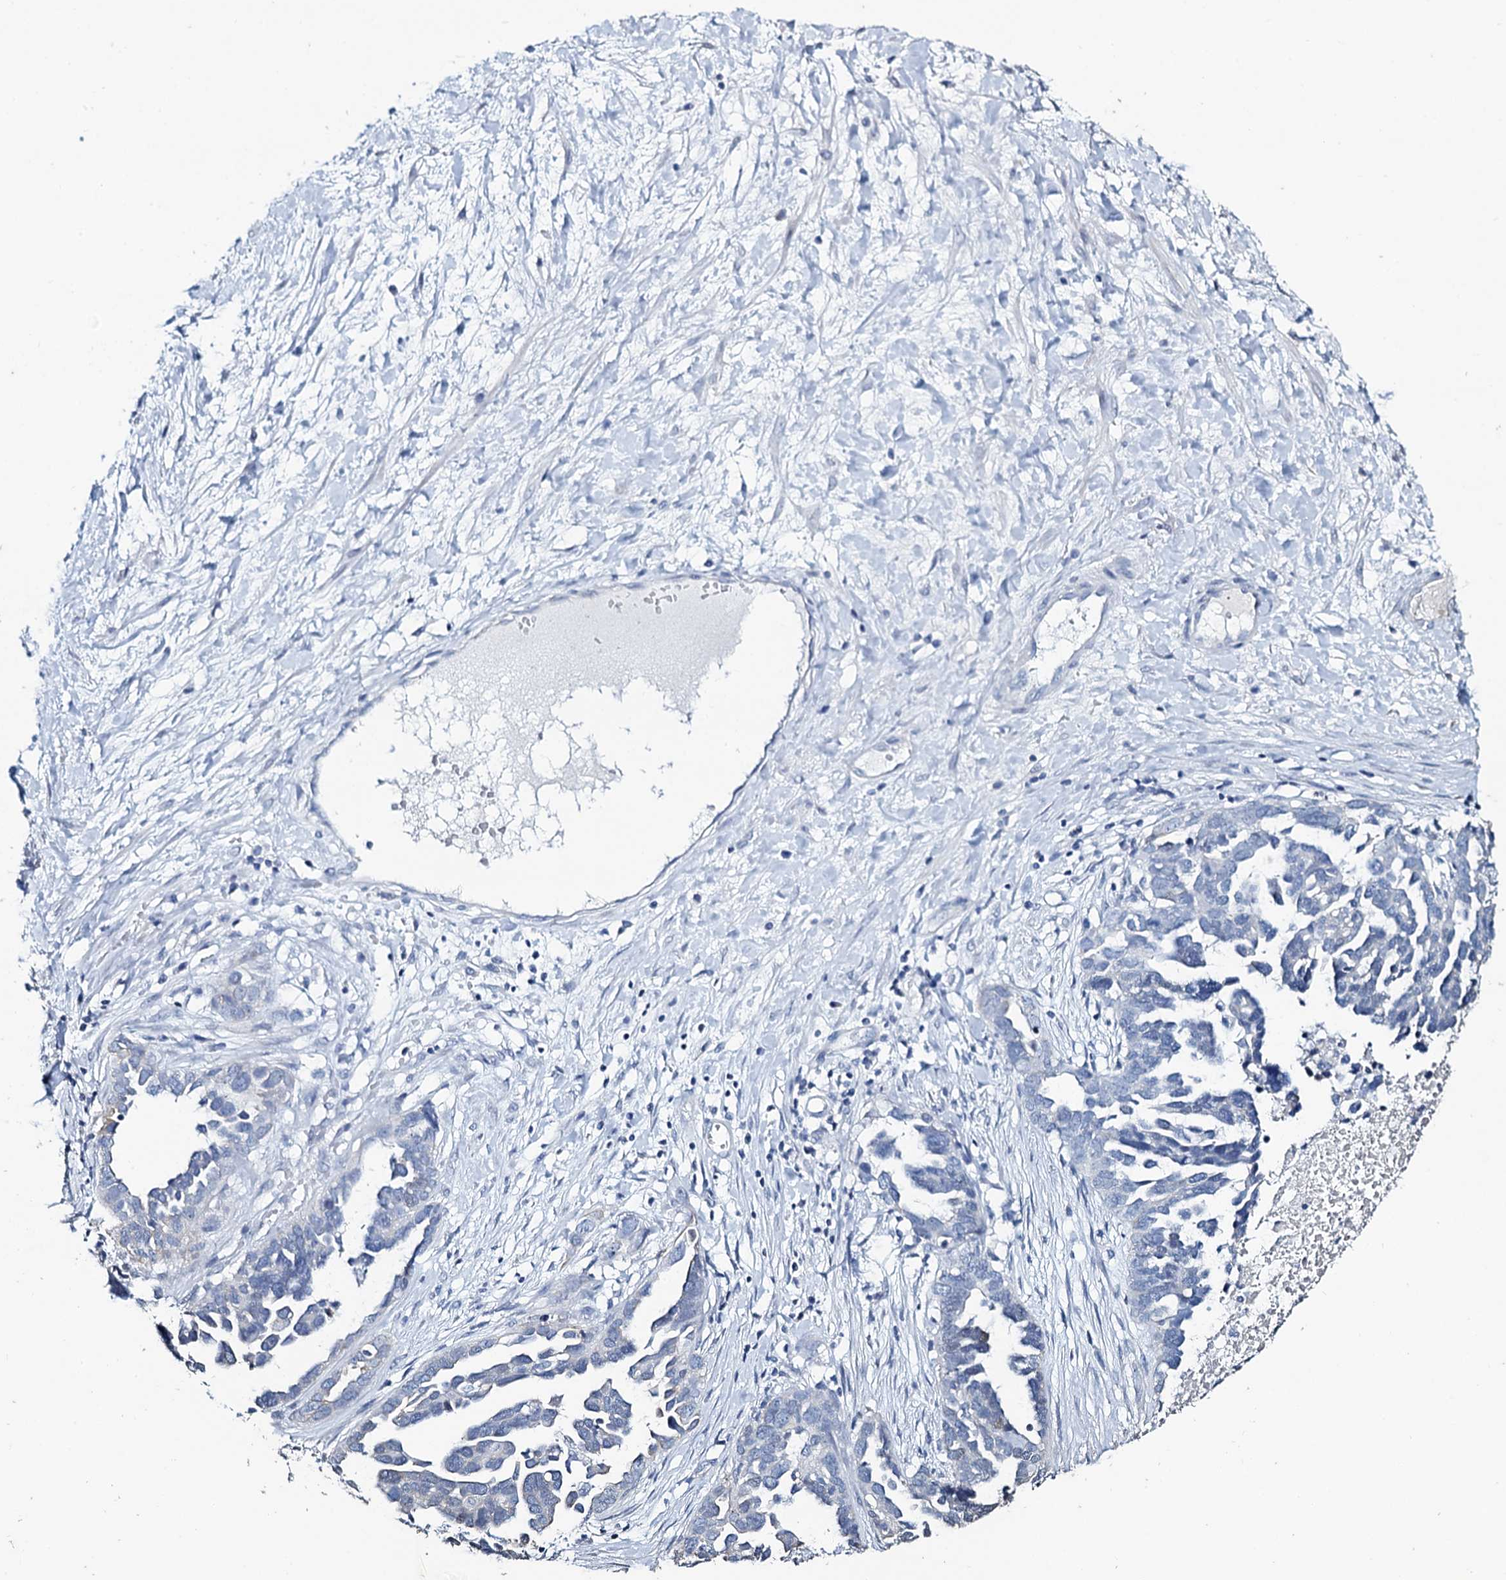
{"staining": {"intensity": "negative", "quantity": "none", "location": "none"}, "tissue": "ovarian cancer", "cell_type": "Tumor cells", "image_type": "cancer", "snomed": [{"axis": "morphology", "description": "Cystadenocarcinoma, serous, NOS"}, {"axis": "topography", "description": "Ovary"}], "caption": "IHC photomicrograph of neoplastic tissue: ovarian cancer stained with DAB demonstrates no significant protein positivity in tumor cells.", "gene": "TOX3", "patient": {"sex": "female", "age": 54}}